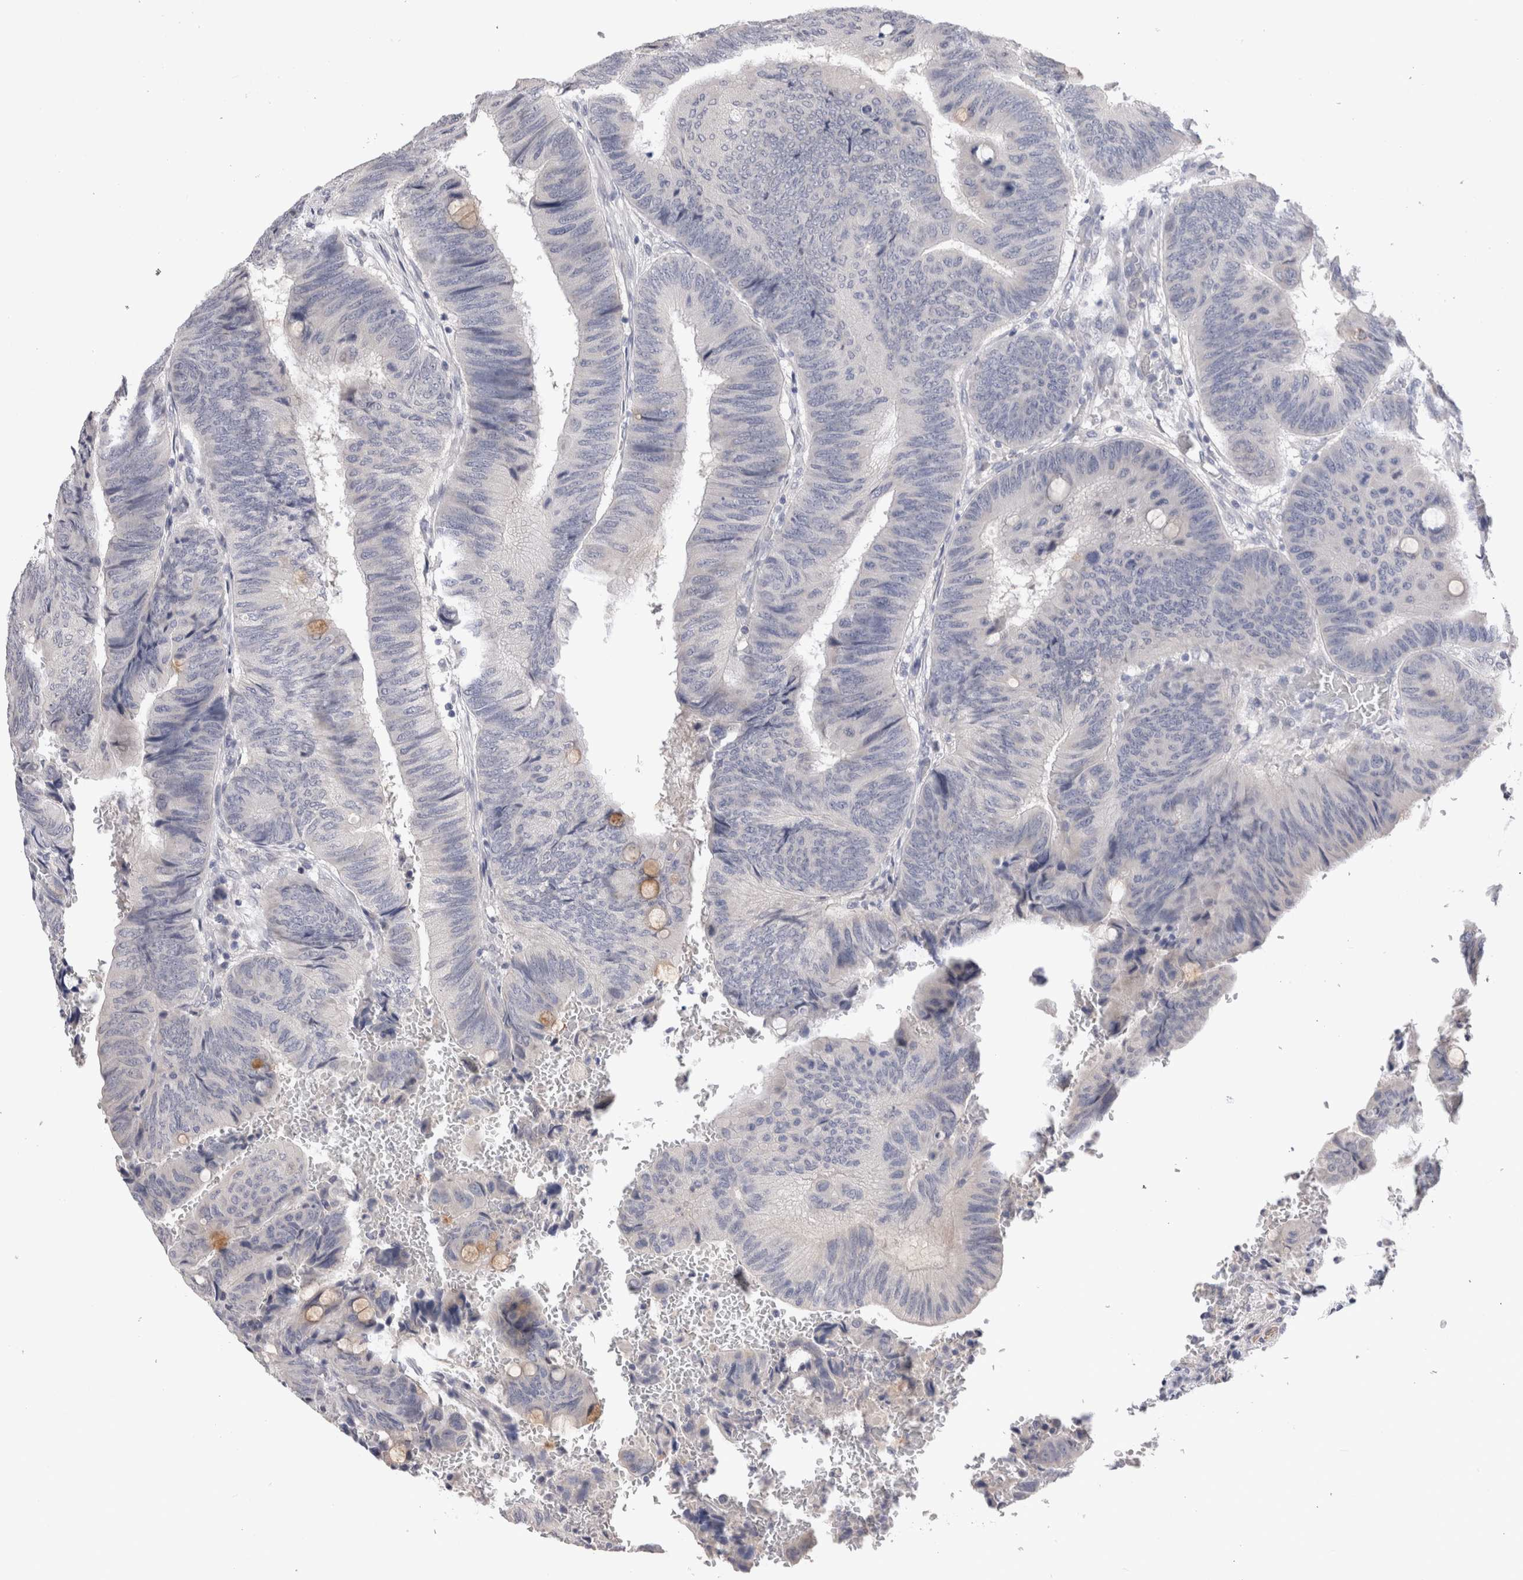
{"staining": {"intensity": "negative", "quantity": "none", "location": "none"}, "tissue": "colorectal cancer", "cell_type": "Tumor cells", "image_type": "cancer", "snomed": [{"axis": "morphology", "description": "Normal tissue, NOS"}, {"axis": "morphology", "description": "Adenocarcinoma, NOS"}, {"axis": "topography", "description": "Rectum"}, {"axis": "topography", "description": "Peripheral nerve tissue"}], "caption": "This is a histopathology image of immunohistochemistry (IHC) staining of colorectal cancer, which shows no positivity in tumor cells.", "gene": "CRYBG1", "patient": {"sex": "male", "age": 92}}